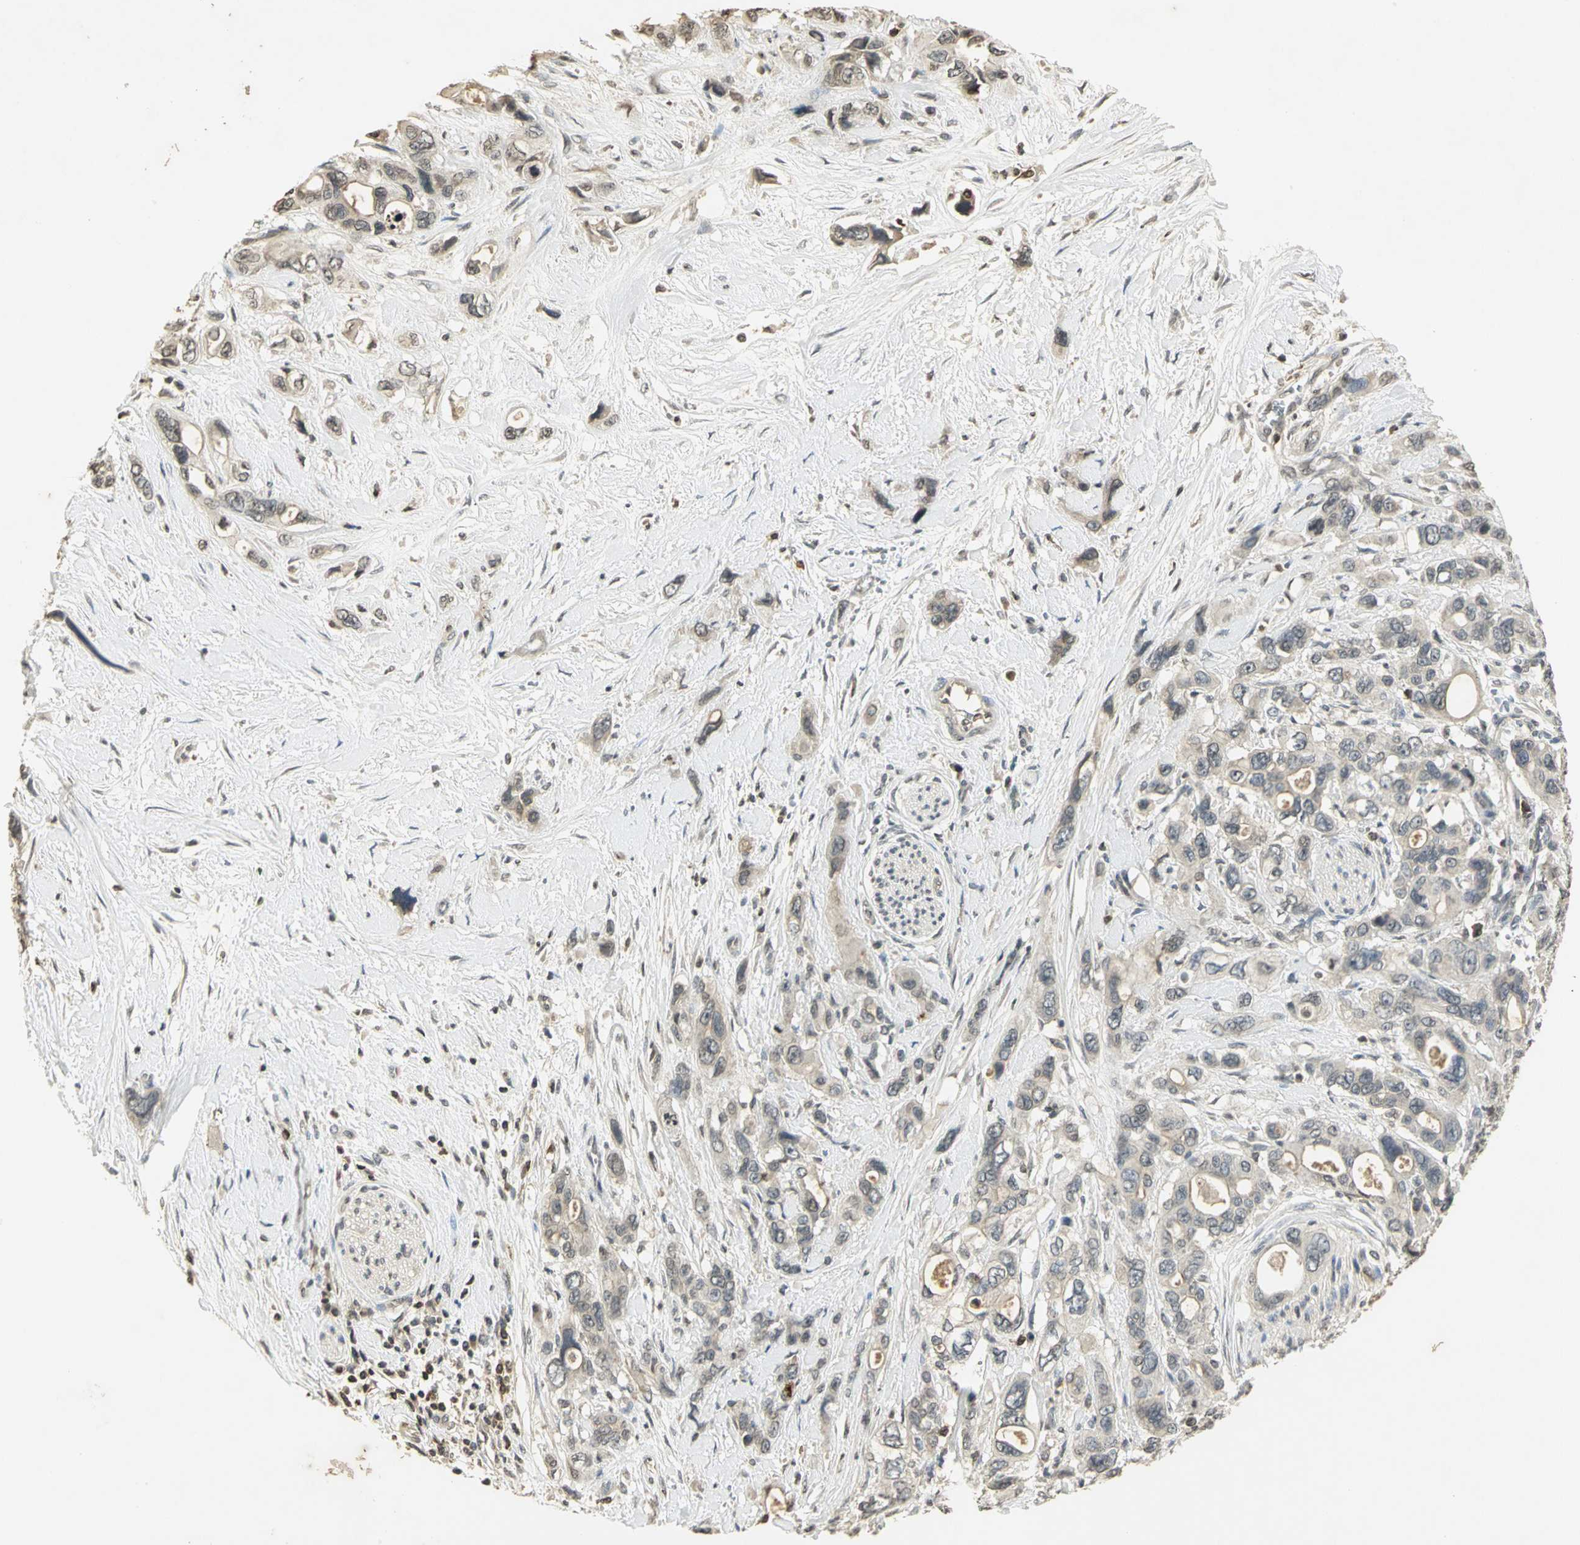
{"staining": {"intensity": "negative", "quantity": "none", "location": "none"}, "tissue": "pancreatic cancer", "cell_type": "Tumor cells", "image_type": "cancer", "snomed": [{"axis": "morphology", "description": "Adenocarcinoma, NOS"}, {"axis": "topography", "description": "Pancreas"}], "caption": "This is a histopathology image of immunohistochemistry (IHC) staining of pancreatic cancer (adenocarcinoma), which shows no positivity in tumor cells.", "gene": "IL16", "patient": {"sex": "male", "age": 46}}